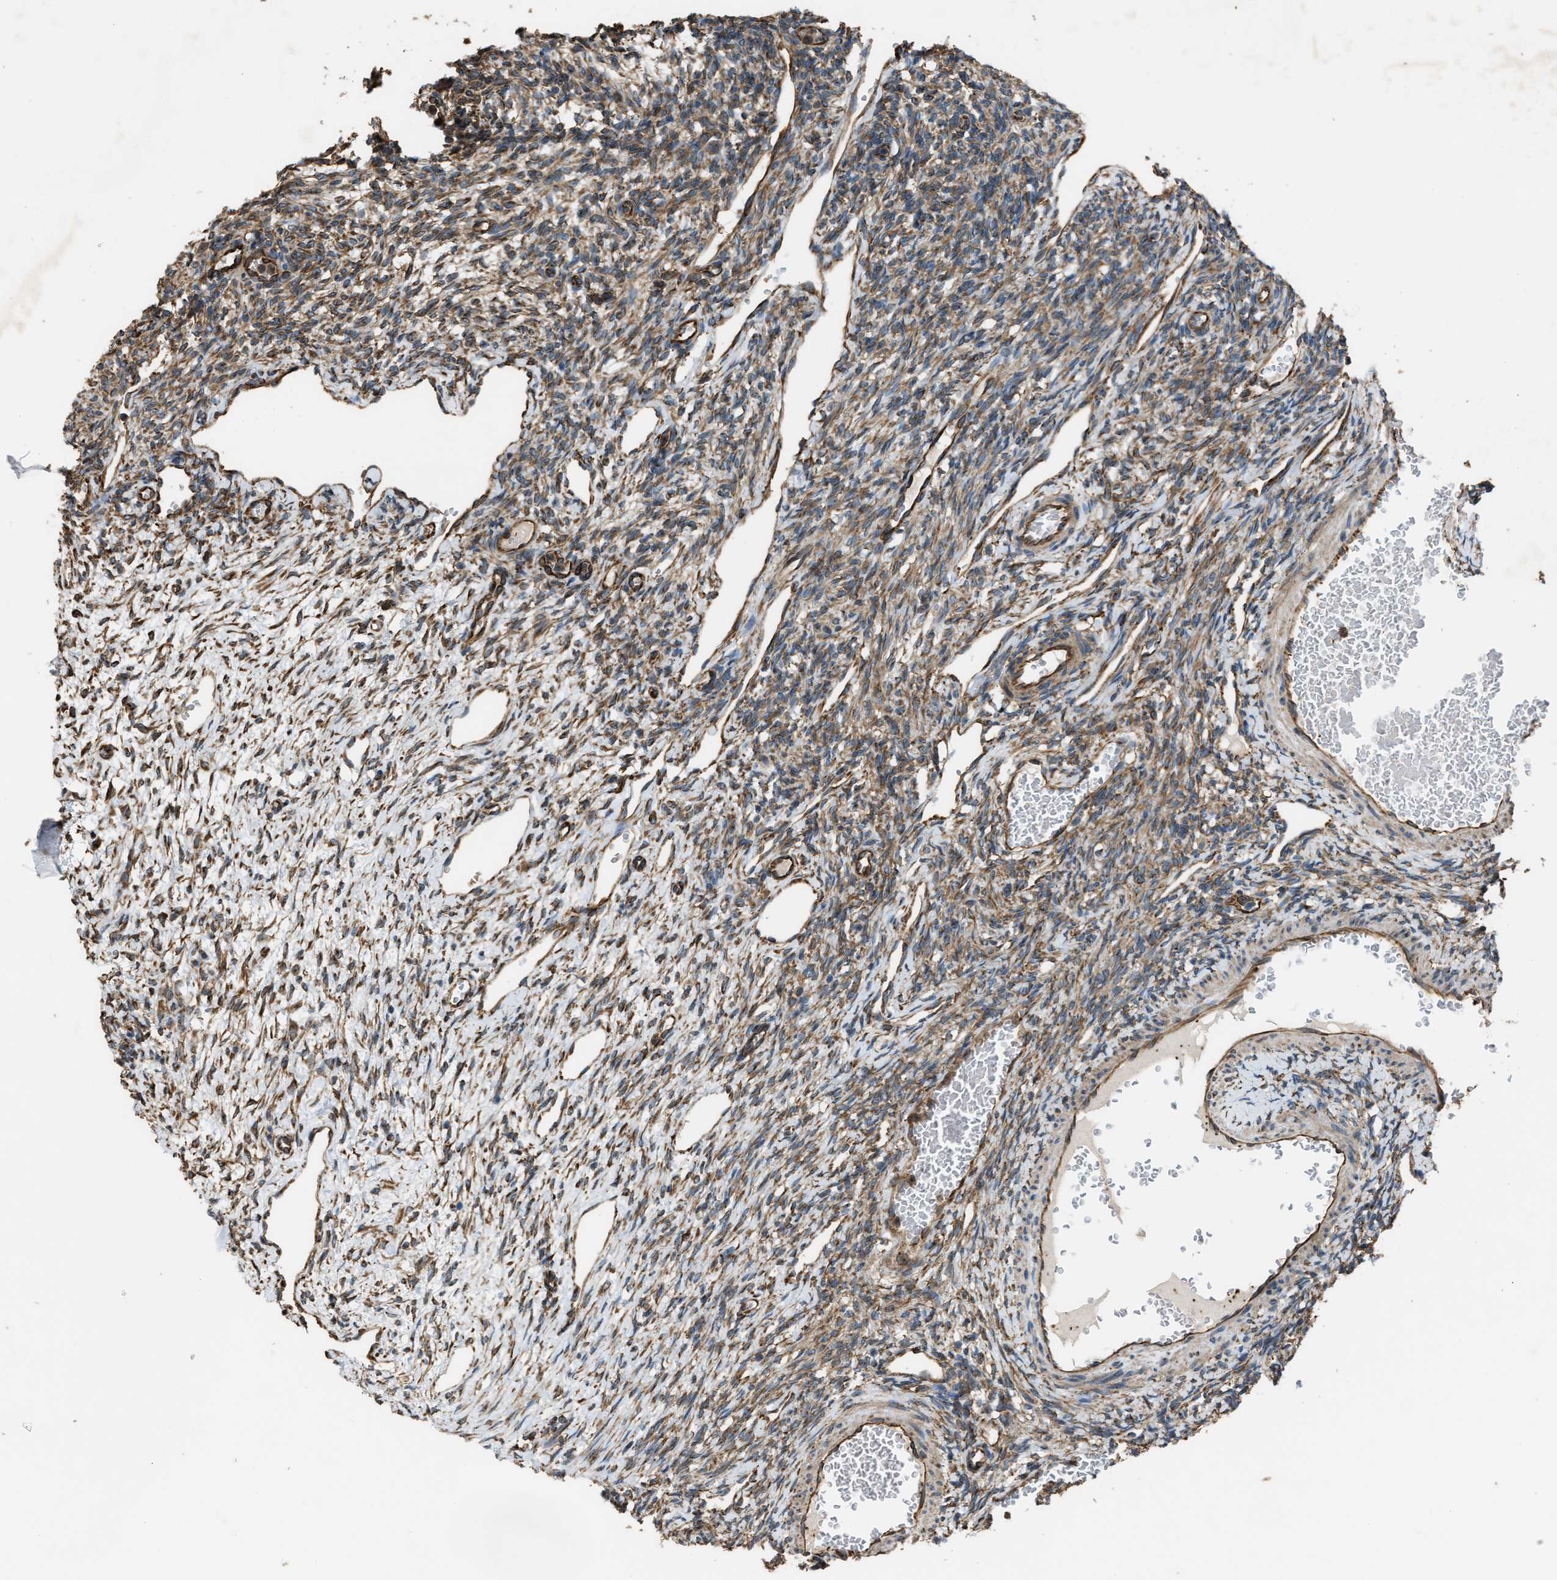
{"staining": {"intensity": "moderate", "quantity": ">75%", "location": "cytoplasmic/membranous"}, "tissue": "ovary", "cell_type": "Follicle cells", "image_type": "normal", "snomed": [{"axis": "morphology", "description": "Normal tissue, NOS"}, {"axis": "topography", "description": "Ovary"}], "caption": "Benign ovary demonstrates moderate cytoplasmic/membranous positivity in approximately >75% of follicle cells.", "gene": "TRPC1", "patient": {"sex": "female", "age": 33}}